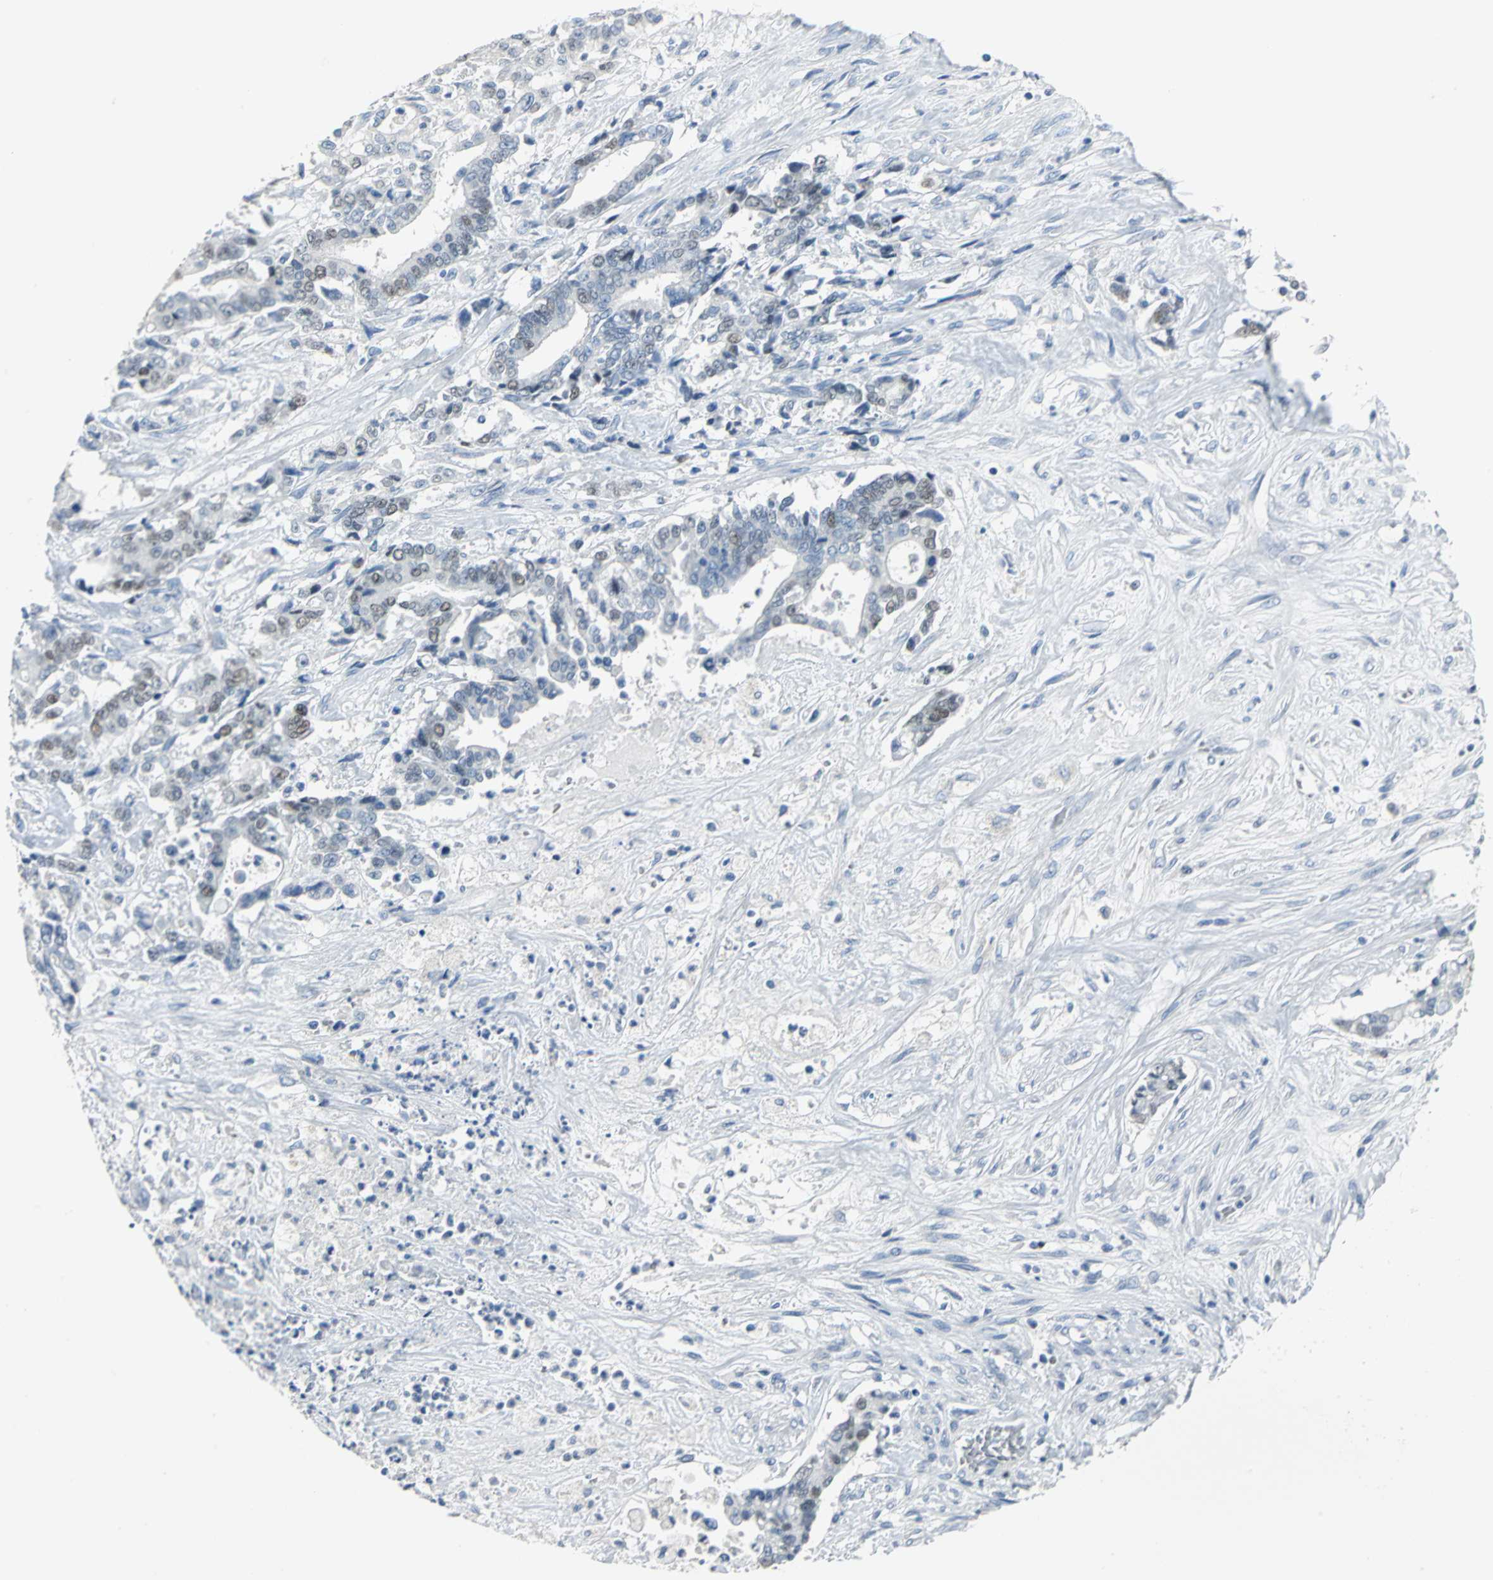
{"staining": {"intensity": "weak", "quantity": "25%-75%", "location": "nuclear"}, "tissue": "liver cancer", "cell_type": "Tumor cells", "image_type": "cancer", "snomed": [{"axis": "morphology", "description": "Cholangiocarcinoma"}, {"axis": "topography", "description": "Liver"}], "caption": "The micrograph demonstrates staining of liver cancer, revealing weak nuclear protein expression (brown color) within tumor cells.", "gene": "MCM3", "patient": {"sex": "male", "age": 57}}